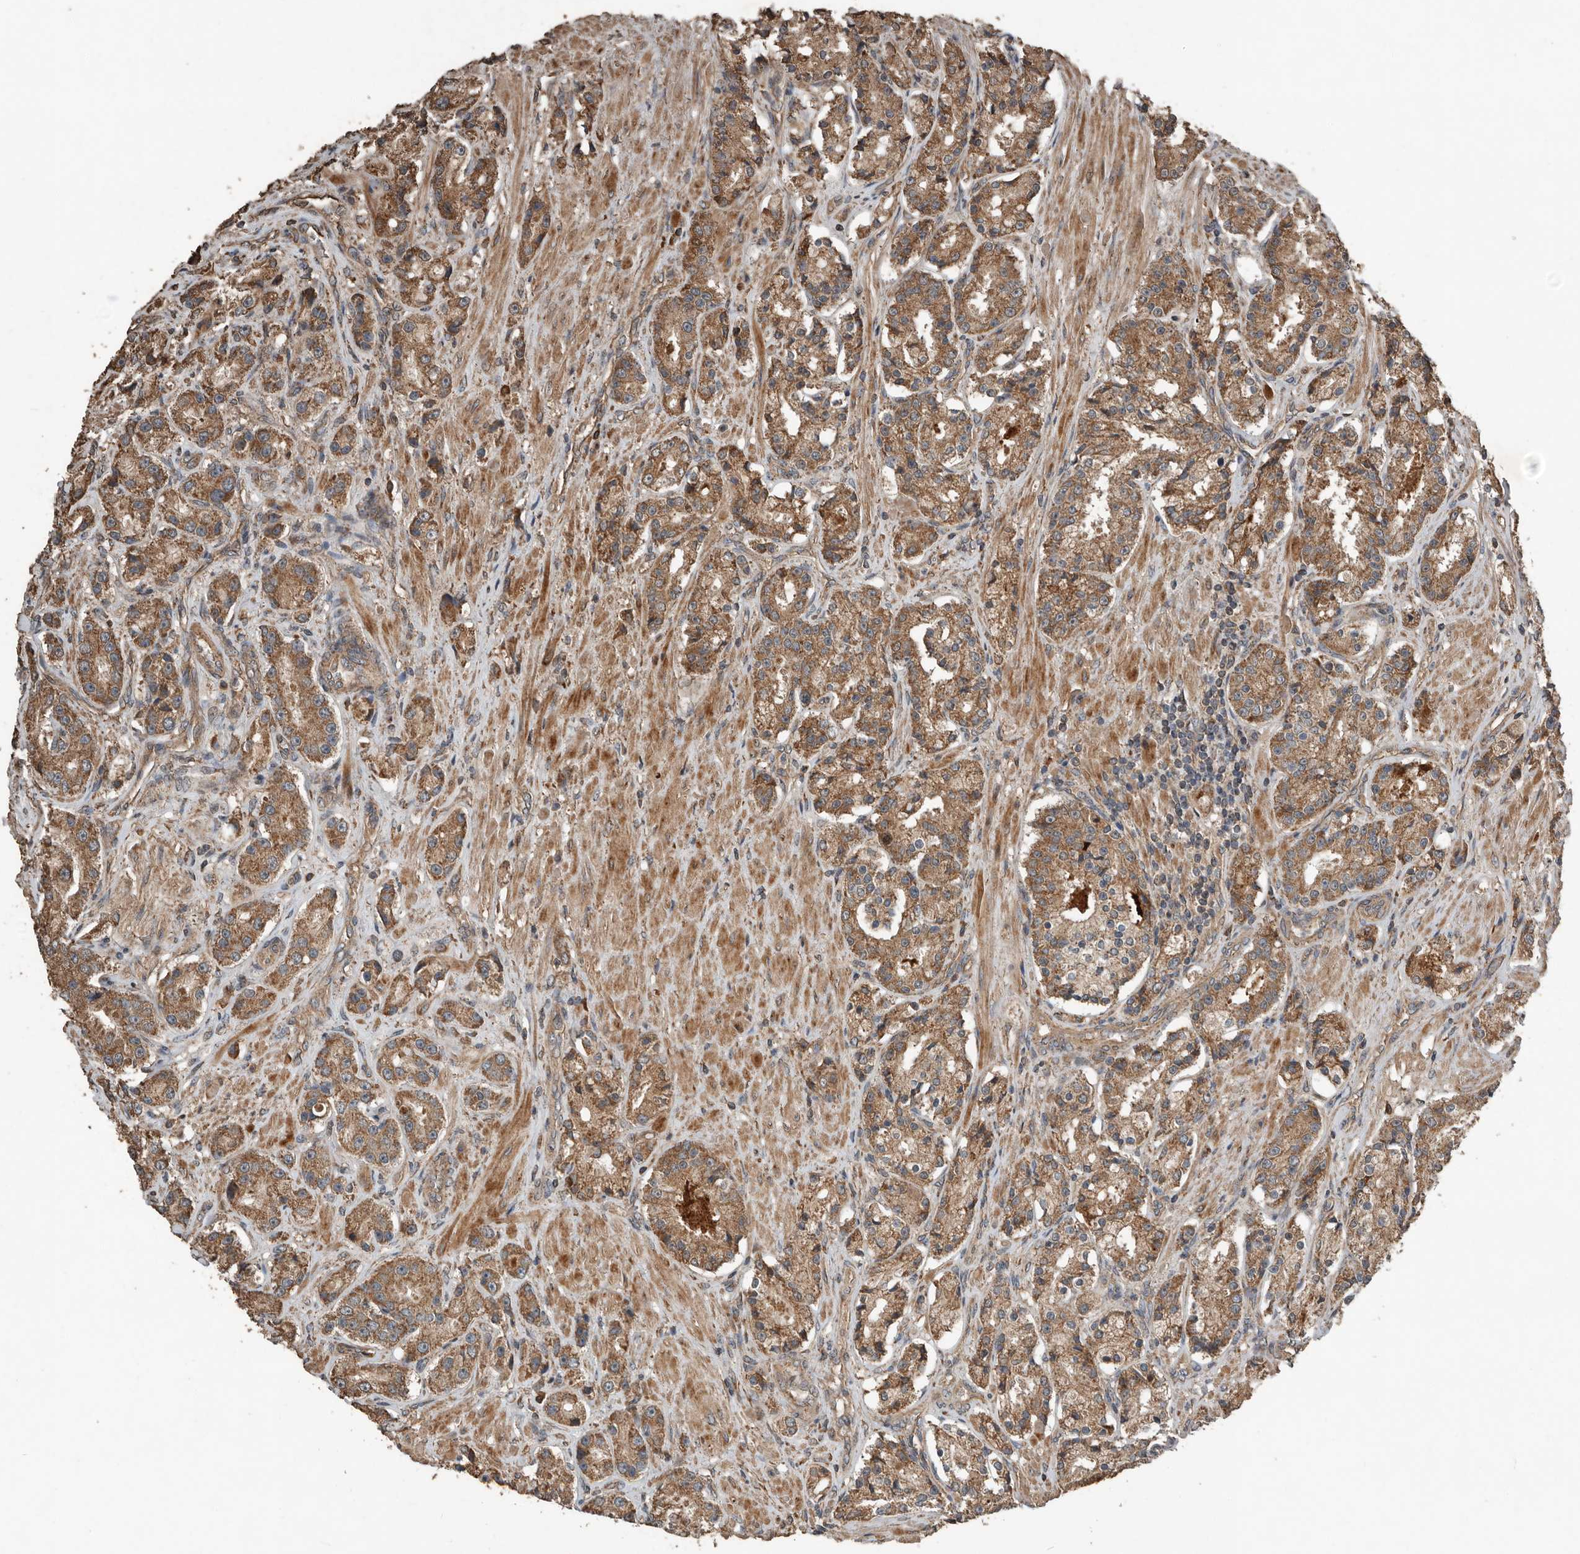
{"staining": {"intensity": "moderate", "quantity": ">75%", "location": "cytoplasmic/membranous"}, "tissue": "prostate cancer", "cell_type": "Tumor cells", "image_type": "cancer", "snomed": [{"axis": "morphology", "description": "Adenocarcinoma, High grade"}, {"axis": "topography", "description": "Prostate"}], "caption": "Immunohistochemical staining of human high-grade adenocarcinoma (prostate) exhibits medium levels of moderate cytoplasmic/membranous protein staining in about >75% of tumor cells.", "gene": "RNF207", "patient": {"sex": "male", "age": 60}}